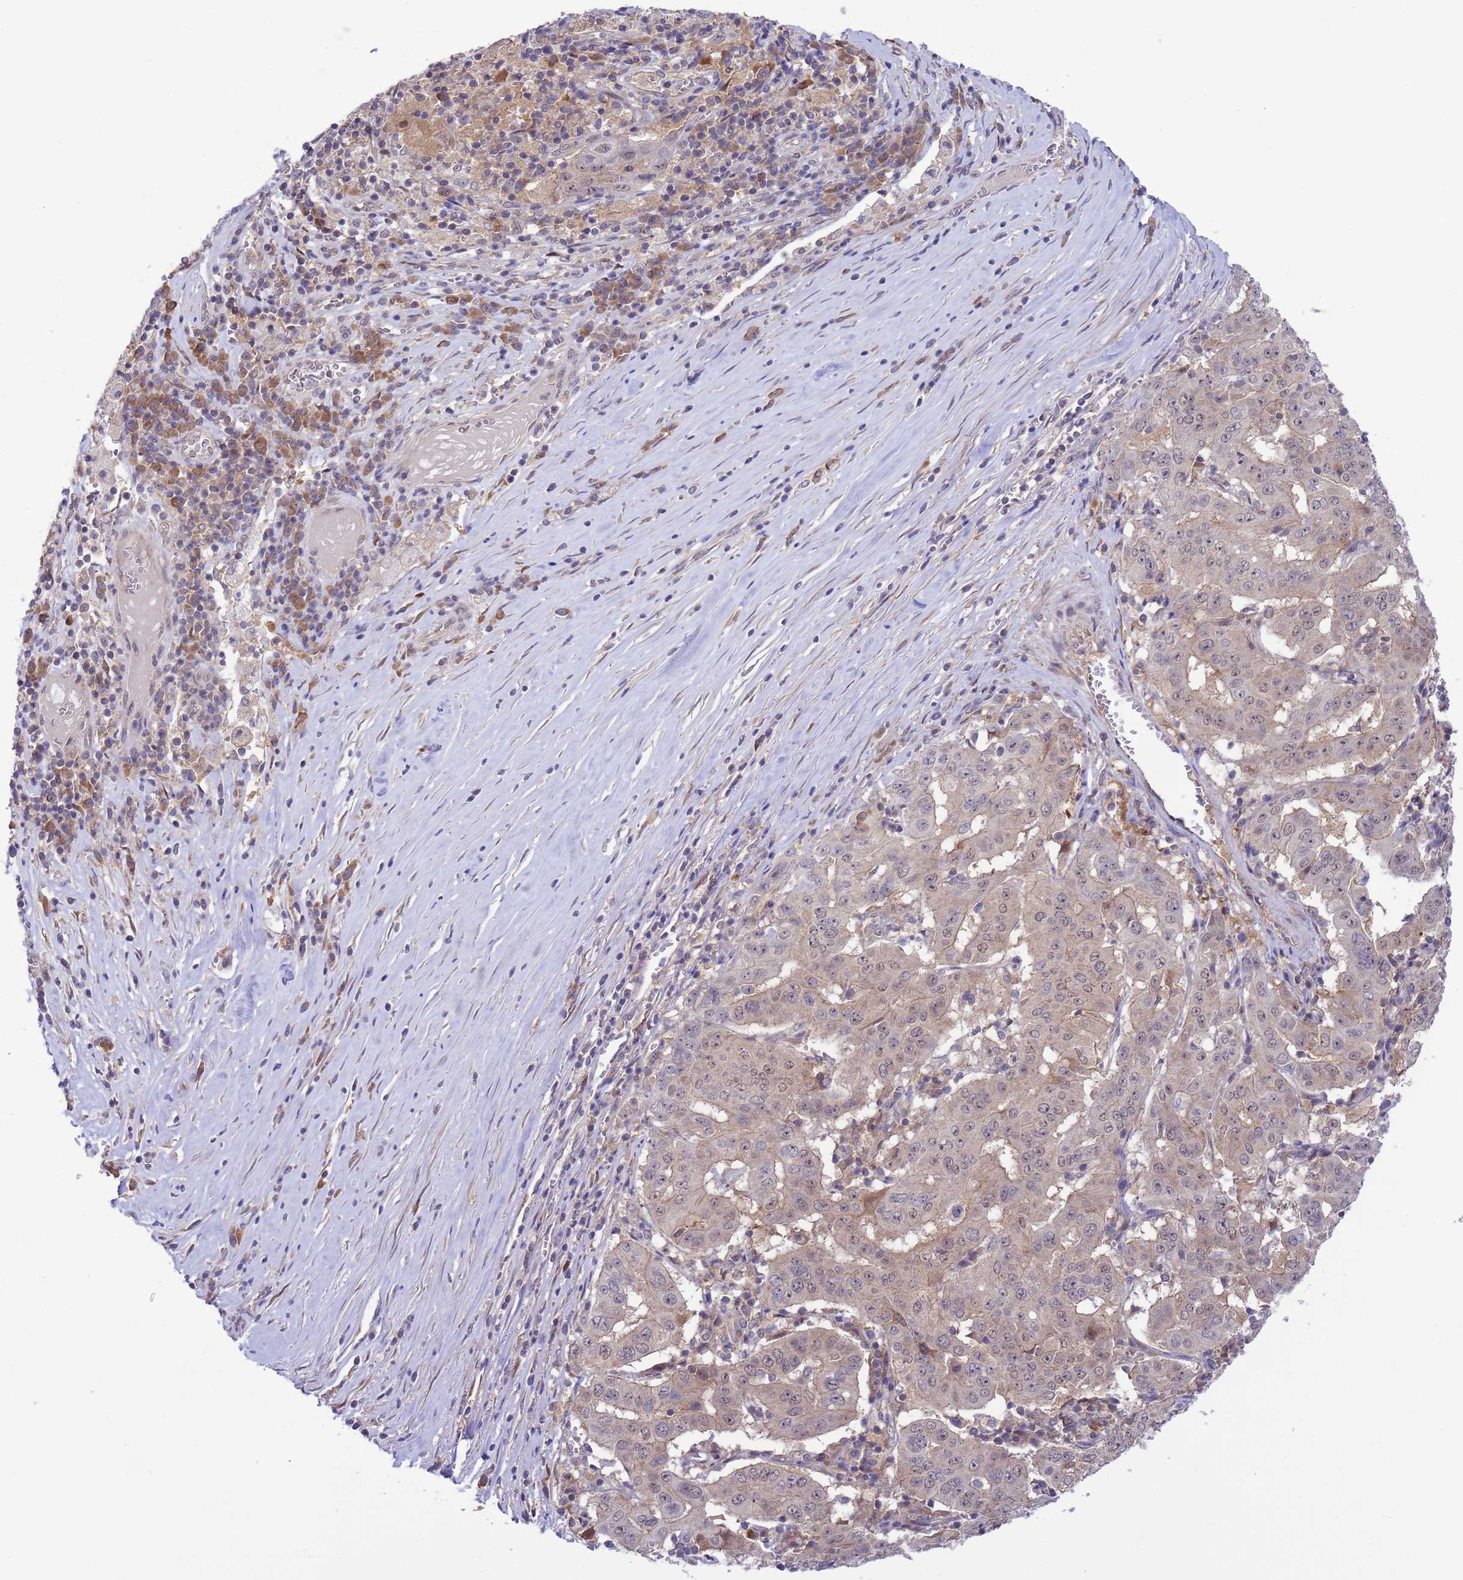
{"staining": {"intensity": "weak", "quantity": "25%-75%", "location": "cytoplasmic/membranous,nuclear"}, "tissue": "pancreatic cancer", "cell_type": "Tumor cells", "image_type": "cancer", "snomed": [{"axis": "morphology", "description": "Adenocarcinoma, NOS"}, {"axis": "topography", "description": "Pancreas"}], "caption": "About 25%-75% of tumor cells in human pancreatic adenocarcinoma demonstrate weak cytoplasmic/membranous and nuclear protein positivity as visualized by brown immunohistochemical staining.", "gene": "ZNF461", "patient": {"sex": "male", "age": 63}}